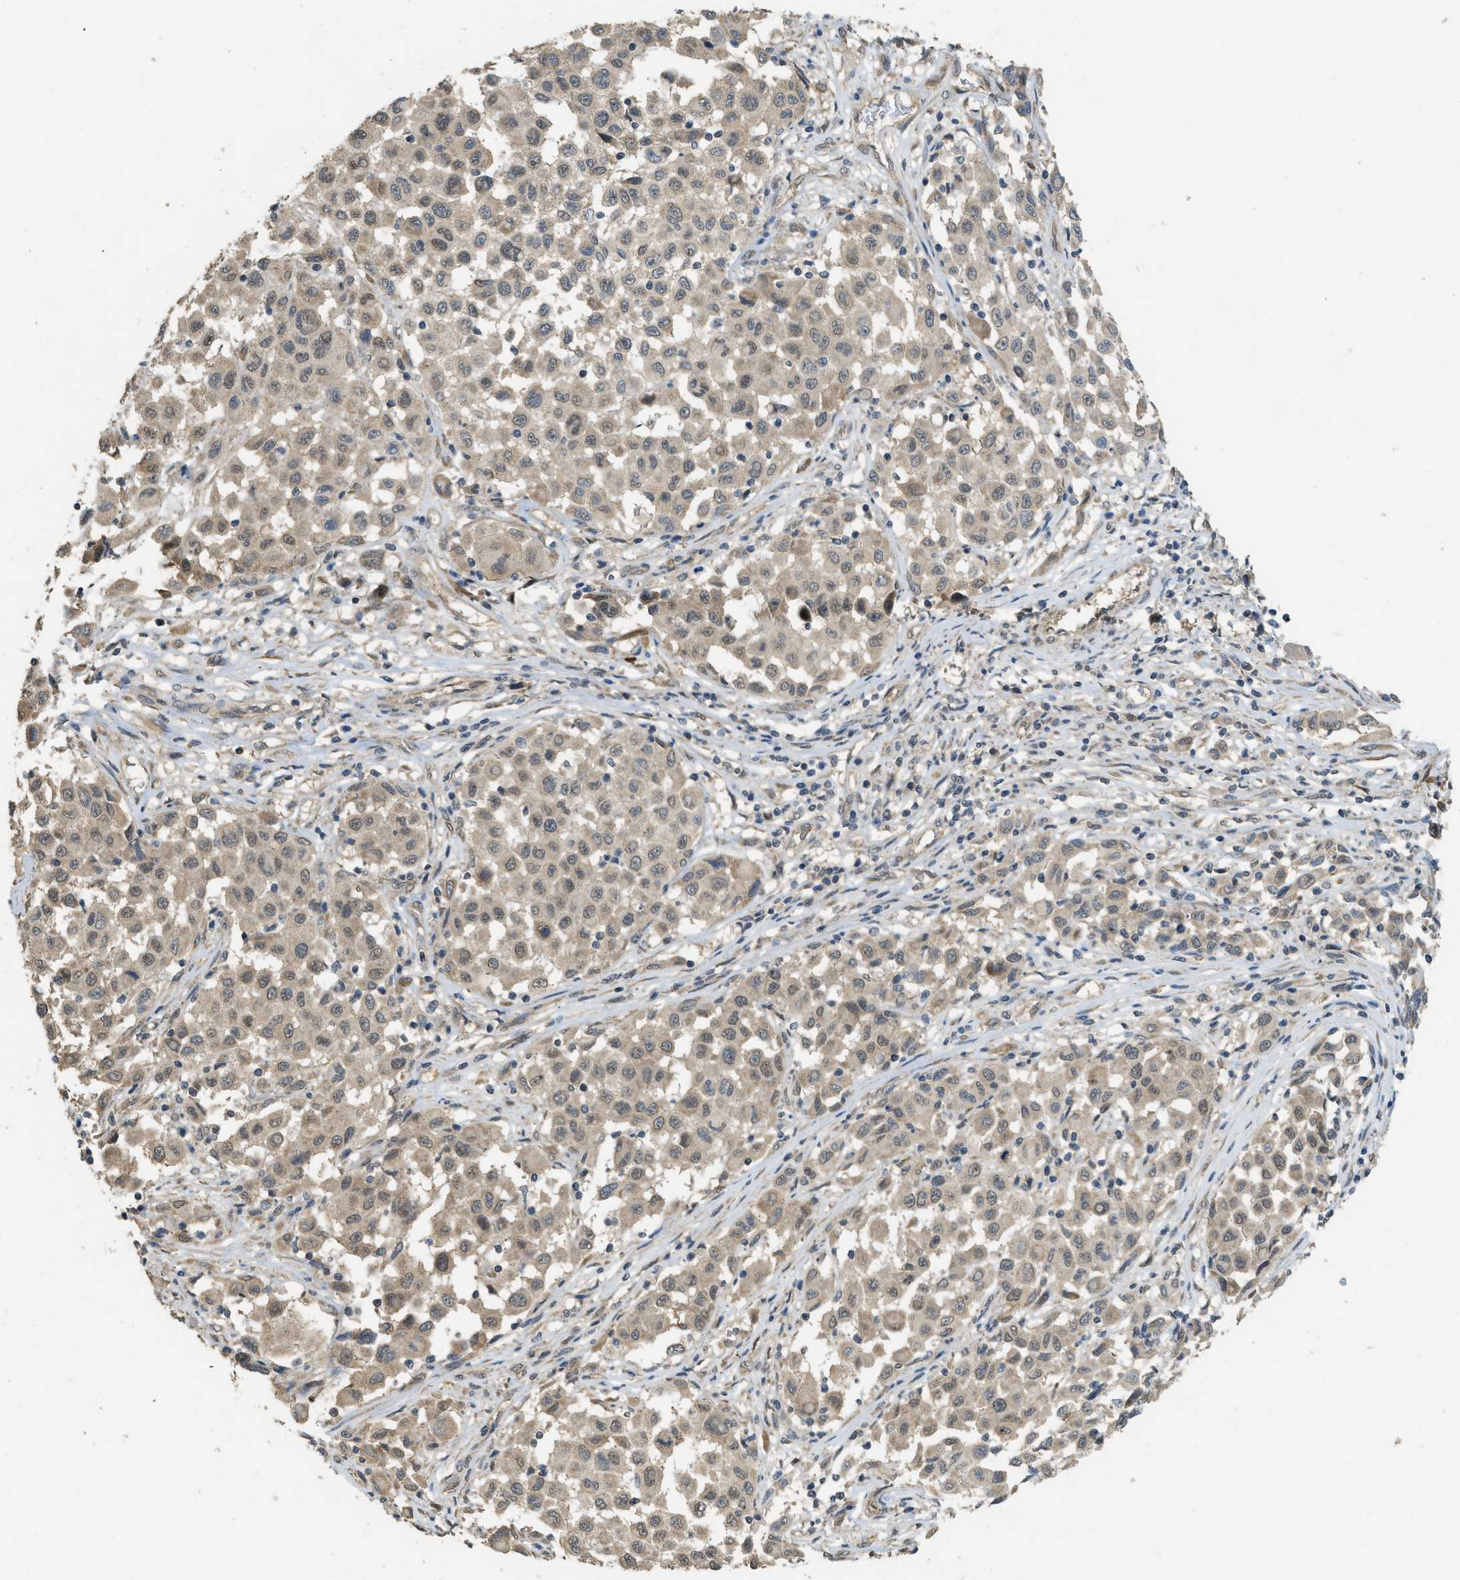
{"staining": {"intensity": "weak", "quantity": "<25%", "location": "cytoplasmic/membranous"}, "tissue": "melanoma", "cell_type": "Tumor cells", "image_type": "cancer", "snomed": [{"axis": "morphology", "description": "Malignant melanoma, Metastatic site"}, {"axis": "topography", "description": "Lymph node"}], "caption": "This is an immunohistochemistry (IHC) micrograph of human malignant melanoma (metastatic site). There is no staining in tumor cells.", "gene": "IGF2BP2", "patient": {"sex": "male", "age": 61}}